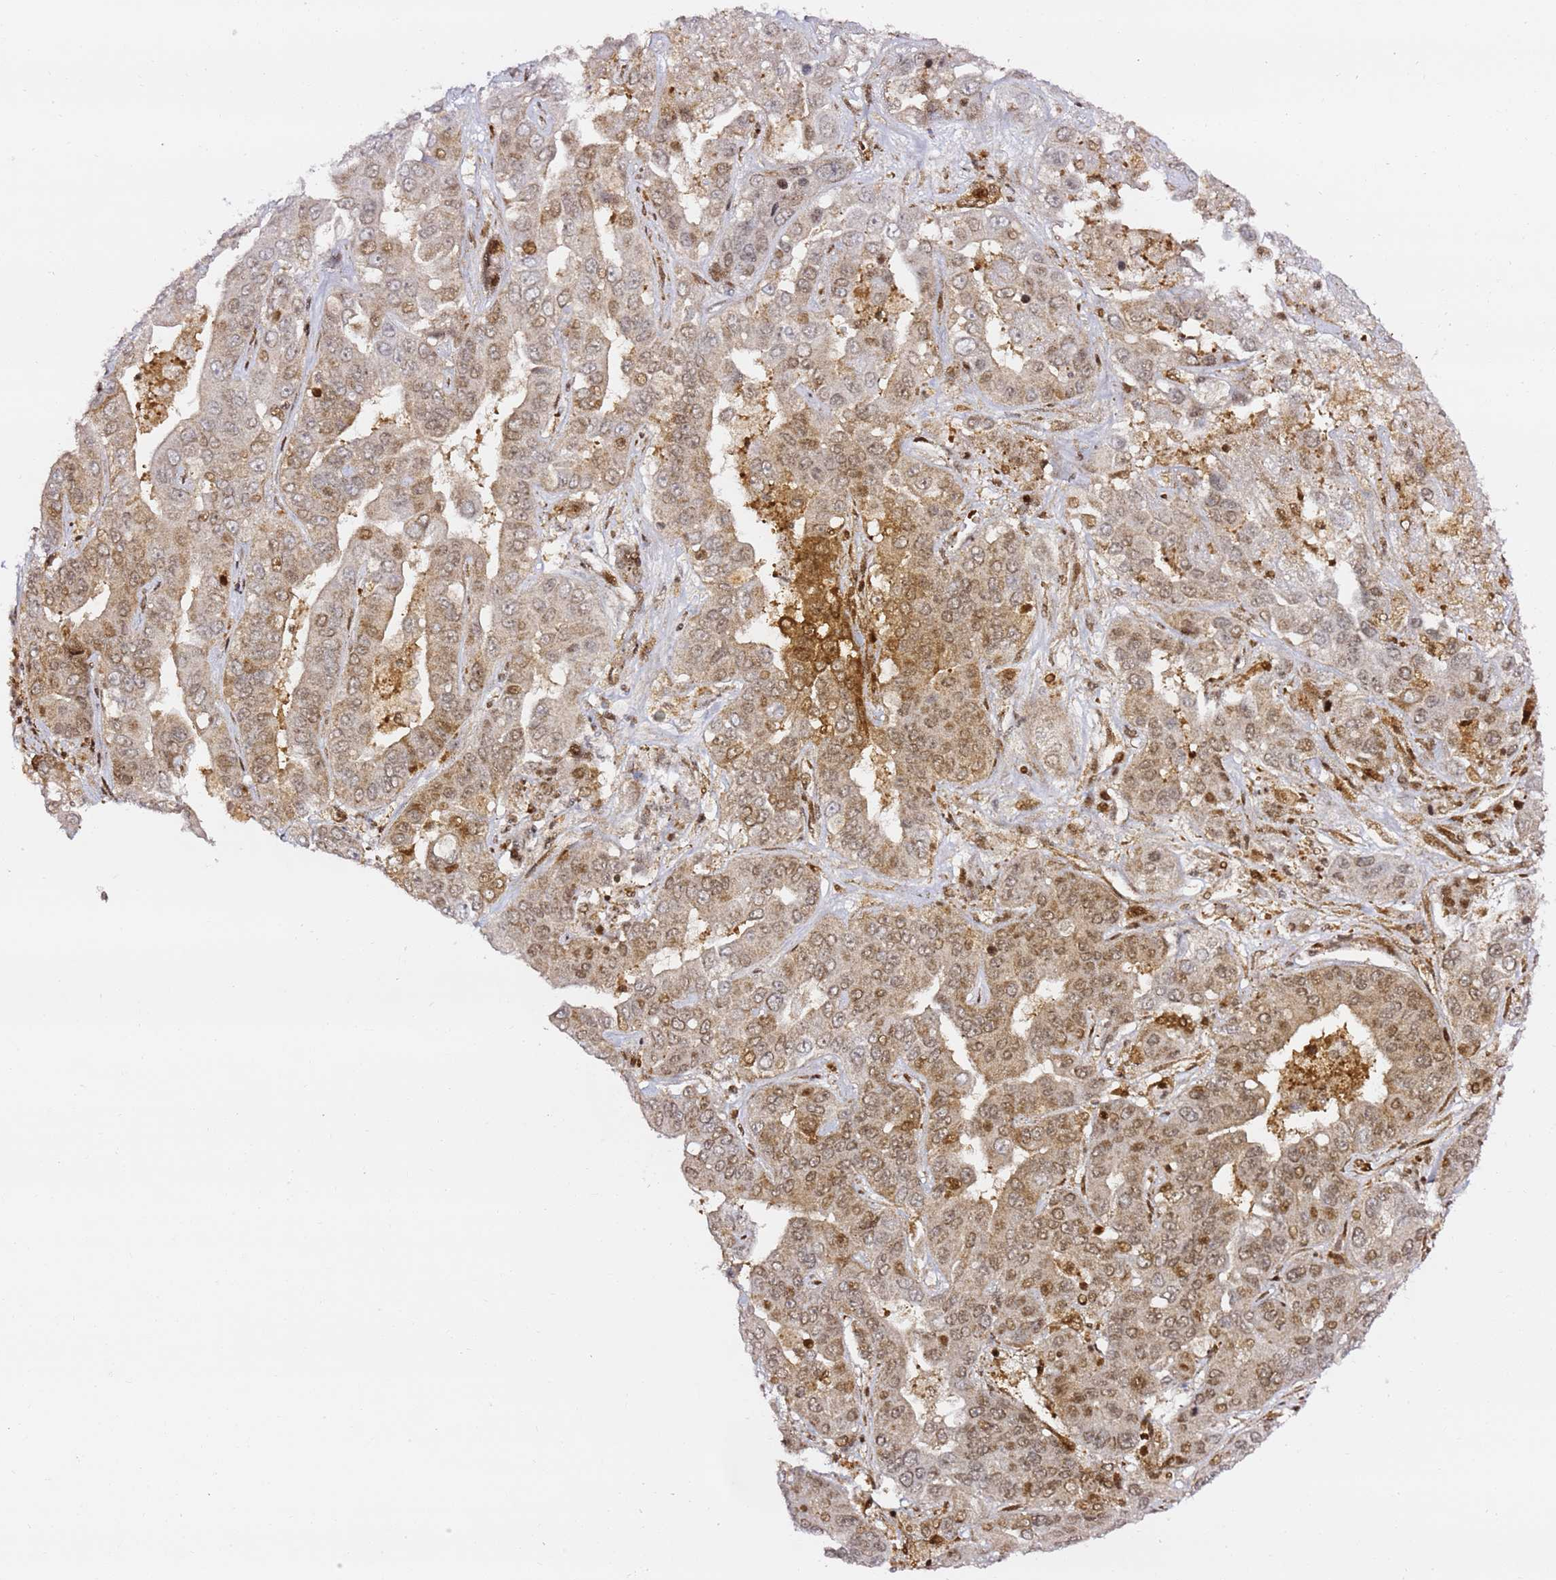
{"staining": {"intensity": "moderate", "quantity": ">75%", "location": "cytoplasmic/membranous,nuclear"}, "tissue": "liver cancer", "cell_type": "Tumor cells", "image_type": "cancer", "snomed": [{"axis": "morphology", "description": "Cholangiocarcinoma"}, {"axis": "topography", "description": "Liver"}], "caption": "The image exhibits immunohistochemical staining of liver cancer. There is moderate cytoplasmic/membranous and nuclear staining is present in about >75% of tumor cells. Using DAB (3,3'-diaminobenzidine) (brown) and hematoxylin (blue) stains, captured at high magnification using brightfield microscopy.", "gene": "GBP2", "patient": {"sex": "female", "age": 52}}